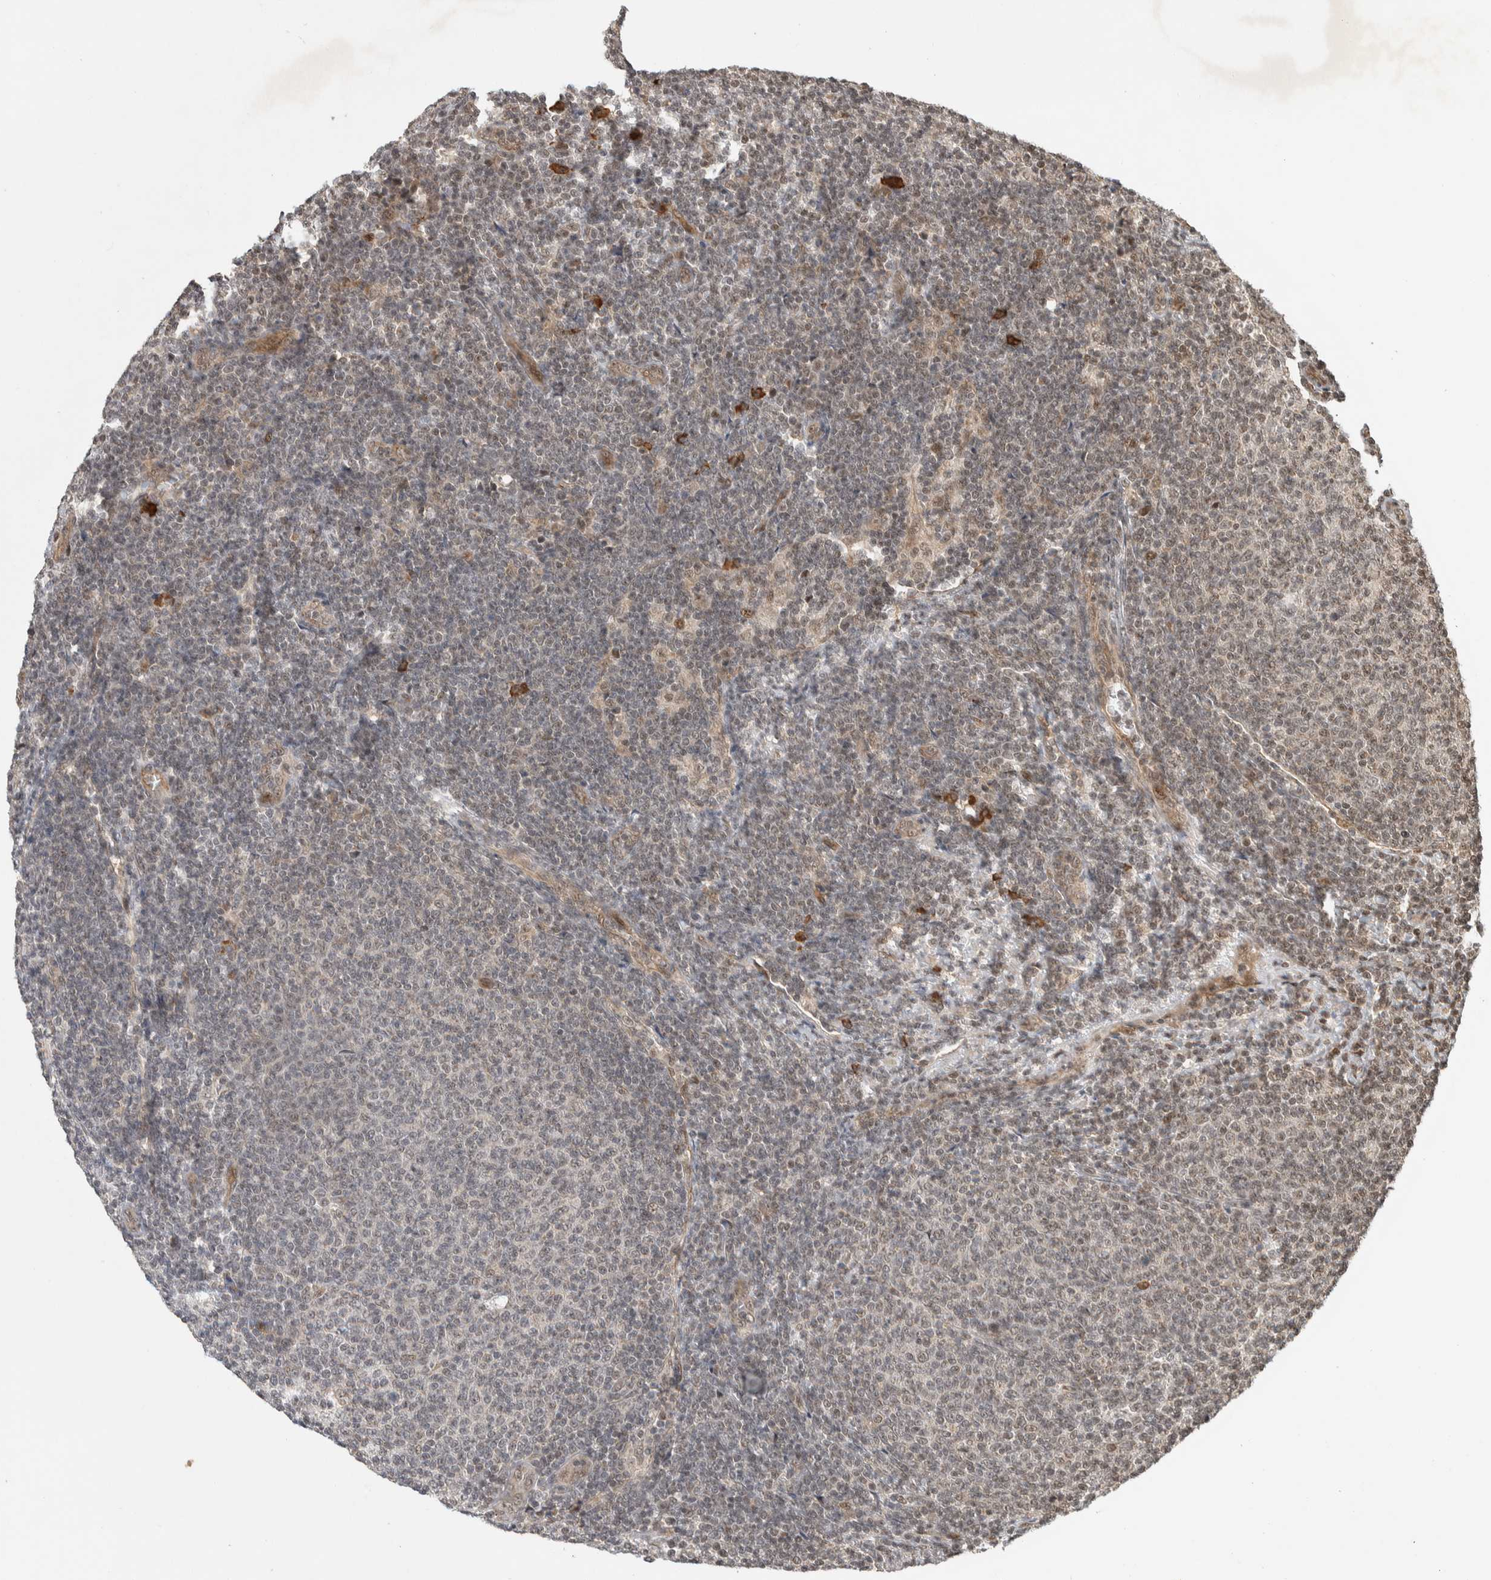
{"staining": {"intensity": "weak", "quantity": "<25%", "location": "nuclear"}, "tissue": "lymphoma", "cell_type": "Tumor cells", "image_type": "cancer", "snomed": [{"axis": "morphology", "description": "Malignant lymphoma, non-Hodgkin's type, Low grade"}, {"axis": "topography", "description": "Lymph node"}], "caption": "DAB (3,3'-diaminobenzidine) immunohistochemical staining of human lymphoma shows no significant staining in tumor cells.", "gene": "TOR1B", "patient": {"sex": "male", "age": 66}}